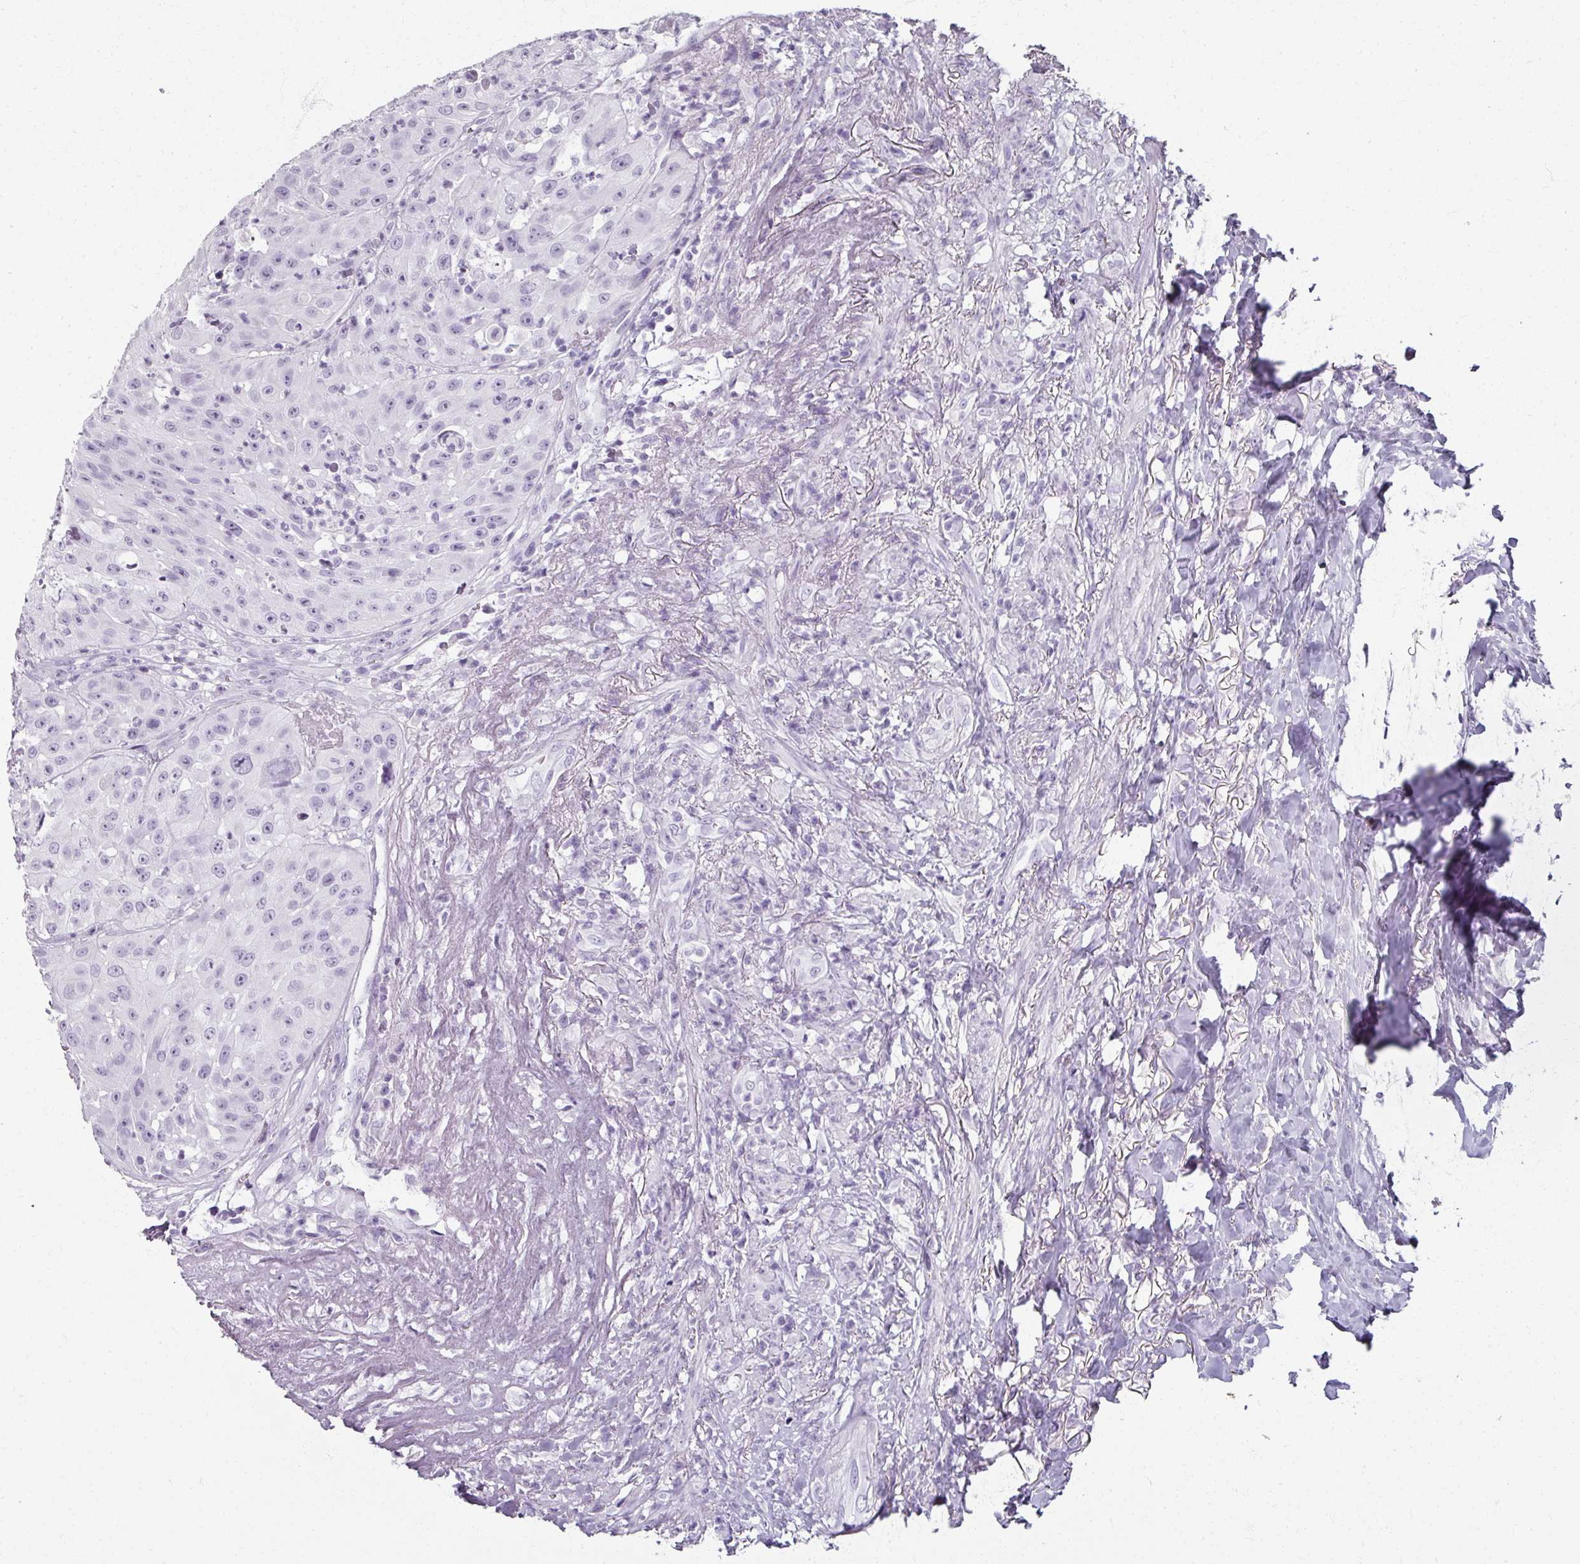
{"staining": {"intensity": "negative", "quantity": "none", "location": "none"}, "tissue": "head and neck cancer", "cell_type": "Tumor cells", "image_type": "cancer", "snomed": [{"axis": "morphology", "description": "Squamous cell carcinoma, NOS"}, {"axis": "topography", "description": "Head-Neck"}], "caption": "Tumor cells show no significant expression in squamous cell carcinoma (head and neck). Nuclei are stained in blue.", "gene": "REG3G", "patient": {"sex": "male", "age": 83}}